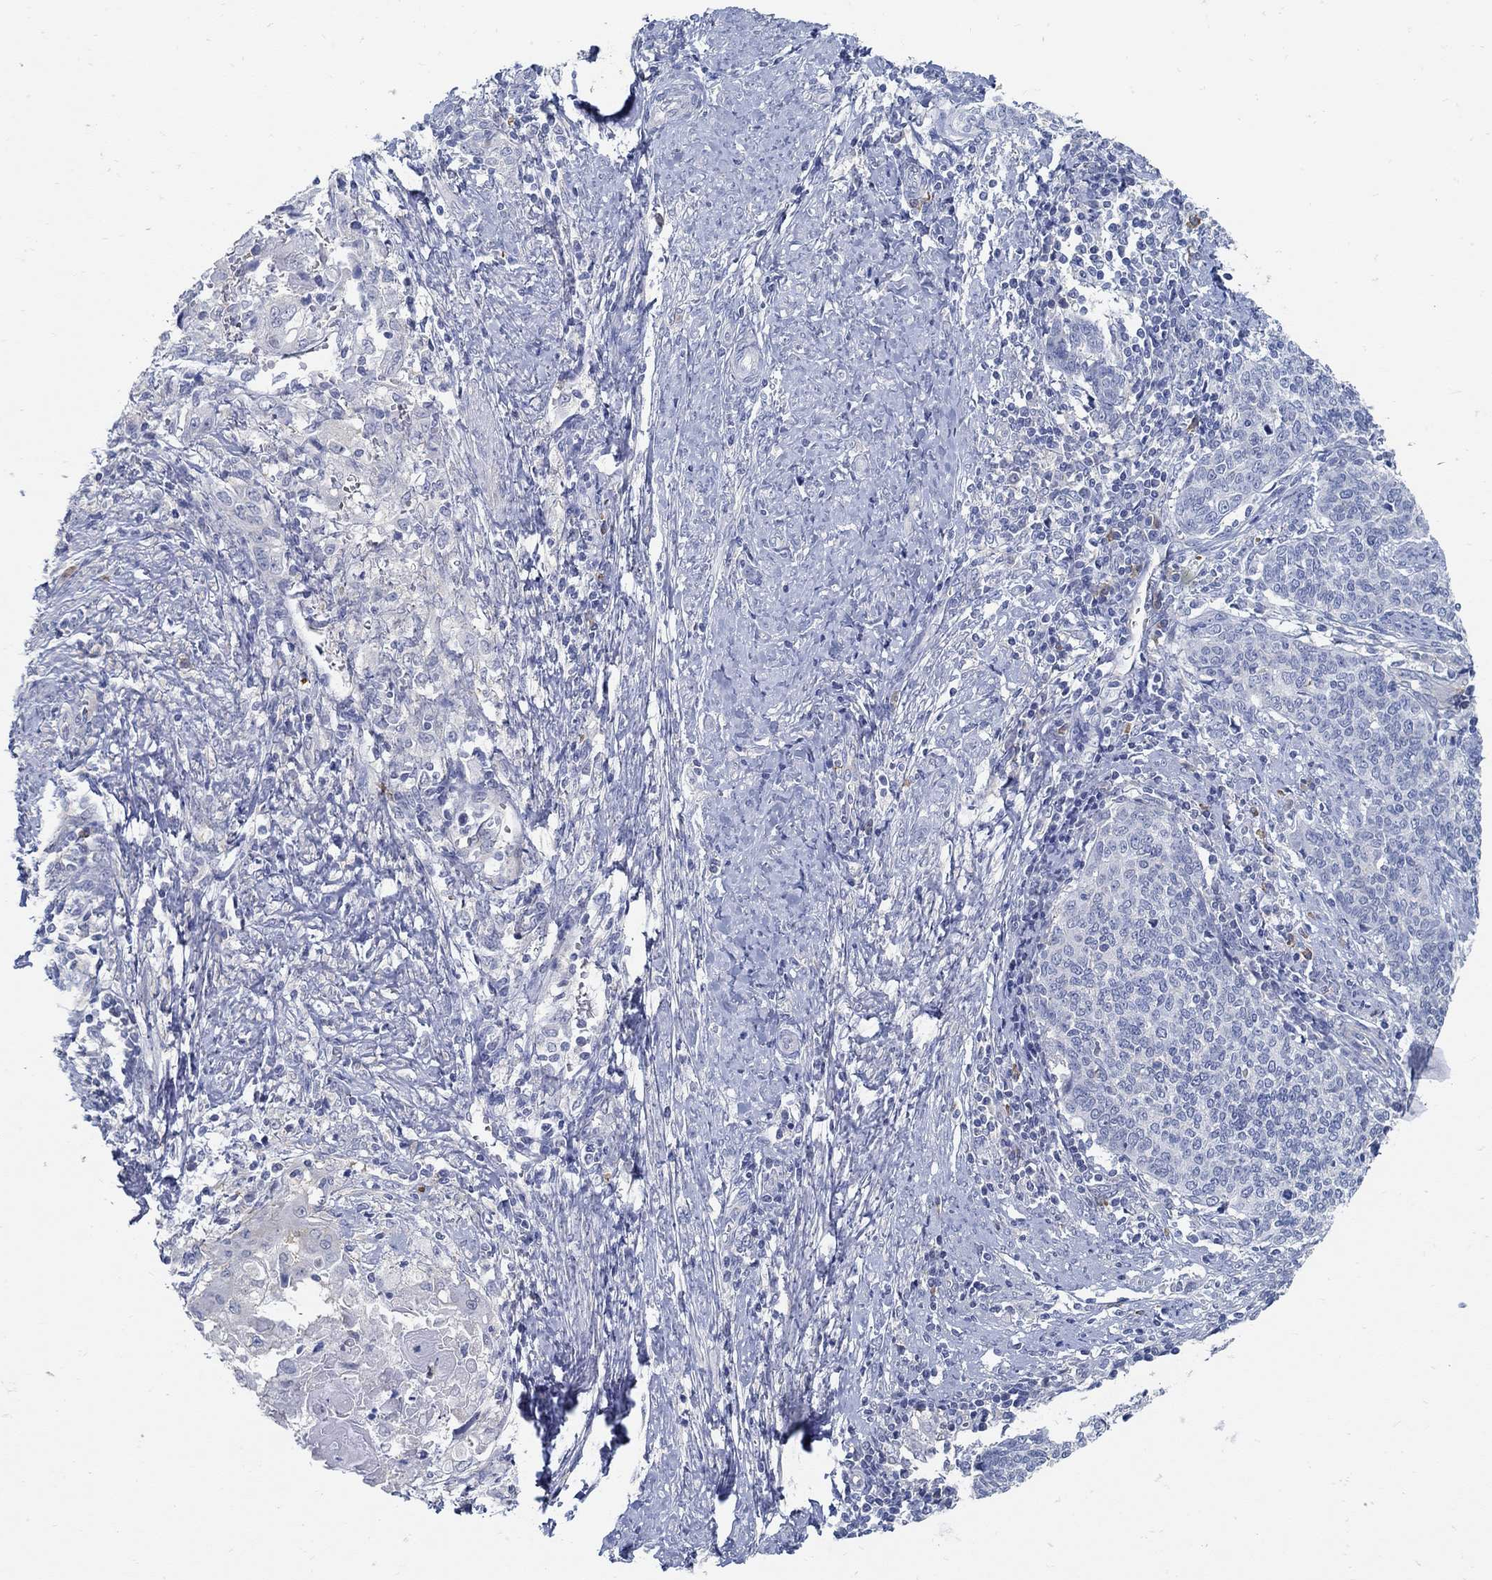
{"staining": {"intensity": "negative", "quantity": "none", "location": "none"}, "tissue": "cervical cancer", "cell_type": "Tumor cells", "image_type": "cancer", "snomed": [{"axis": "morphology", "description": "Squamous cell carcinoma, NOS"}, {"axis": "topography", "description": "Cervix"}], "caption": "Squamous cell carcinoma (cervical) was stained to show a protein in brown. There is no significant expression in tumor cells.", "gene": "PCDH11X", "patient": {"sex": "female", "age": 39}}